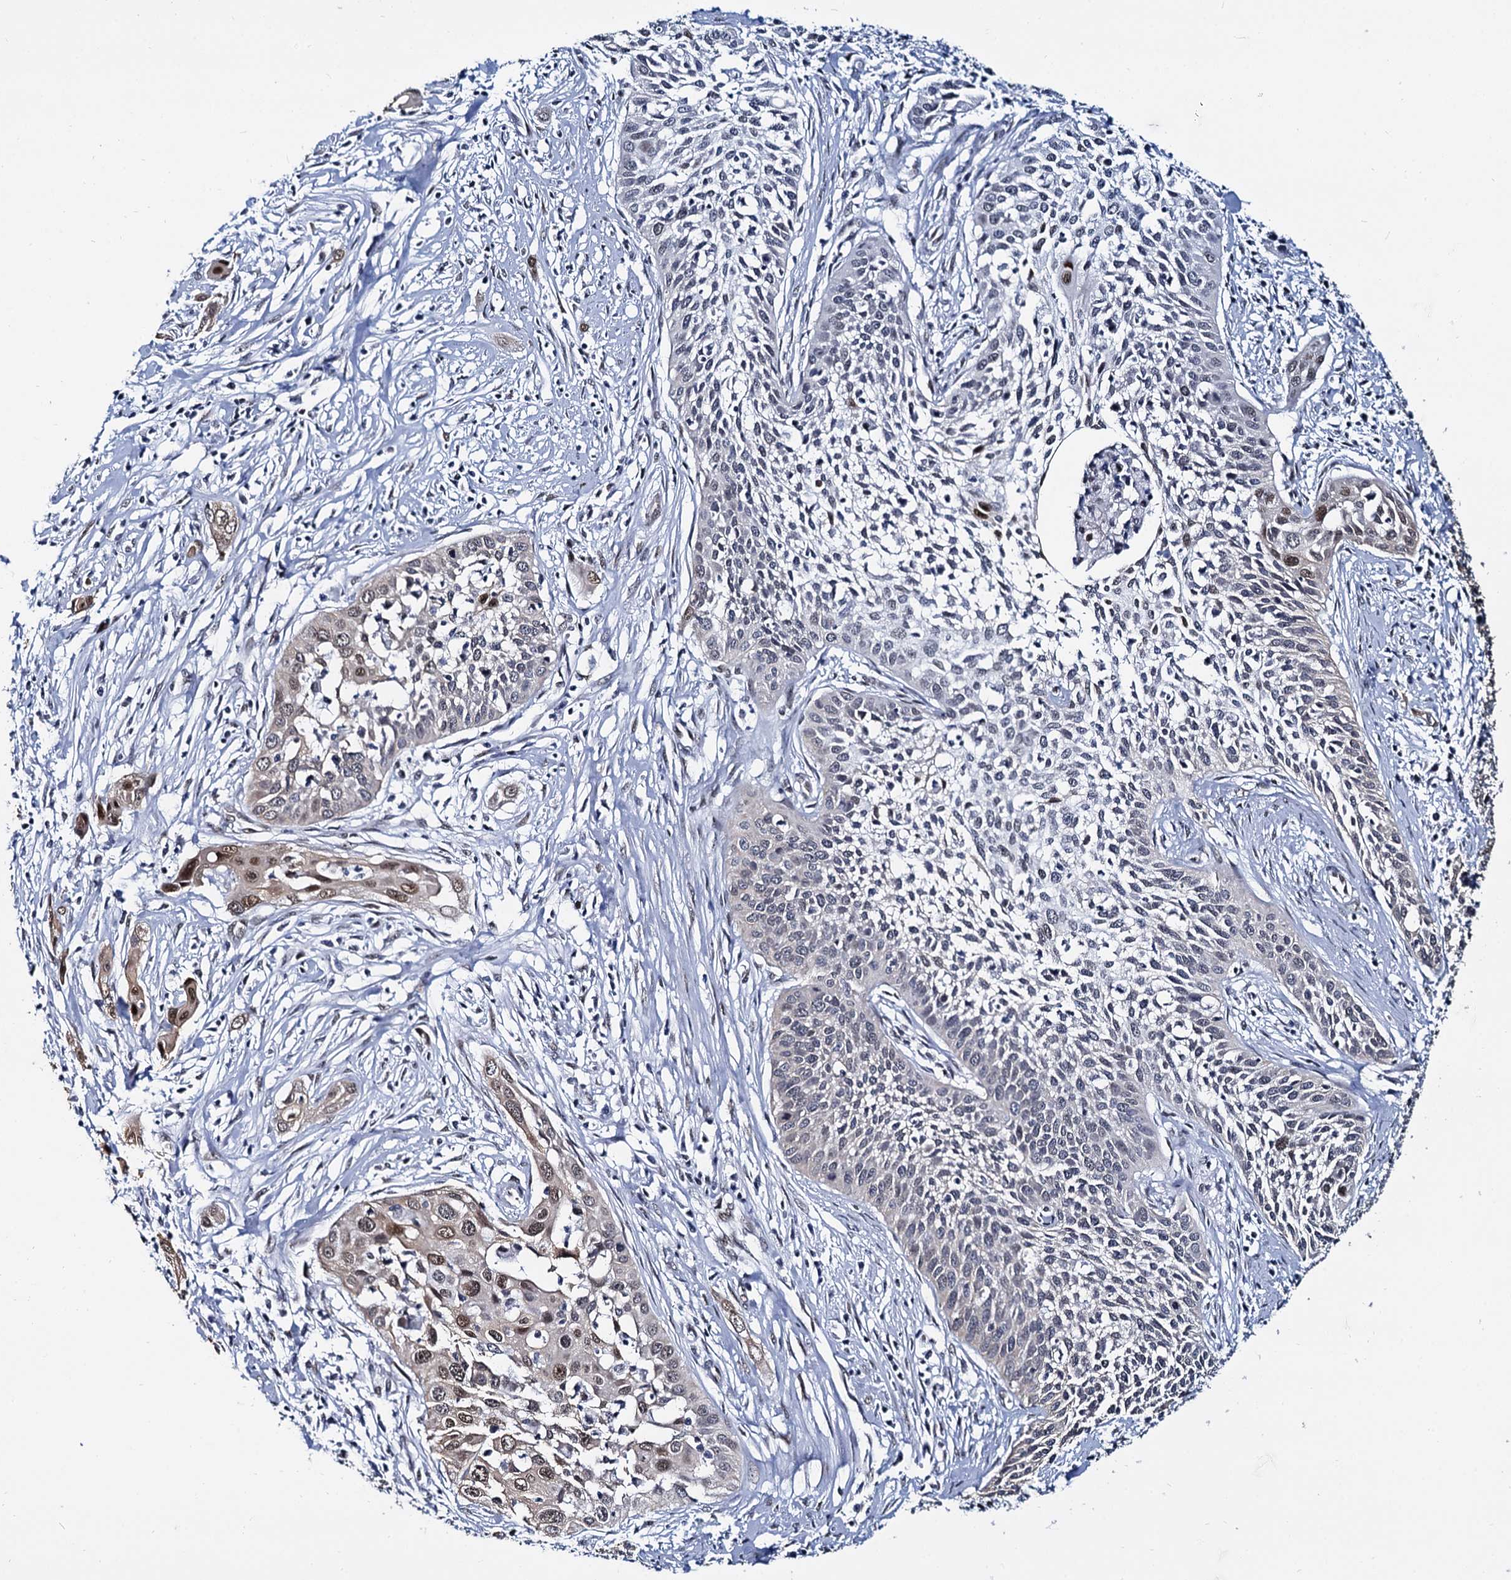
{"staining": {"intensity": "moderate", "quantity": "<25%", "location": "nuclear"}, "tissue": "cervical cancer", "cell_type": "Tumor cells", "image_type": "cancer", "snomed": [{"axis": "morphology", "description": "Squamous cell carcinoma, NOS"}, {"axis": "topography", "description": "Cervix"}], "caption": "A brown stain highlights moderate nuclear staining of a protein in human squamous cell carcinoma (cervical) tumor cells.", "gene": "CMAS", "patient": {"sex": "female", "age": 34}}